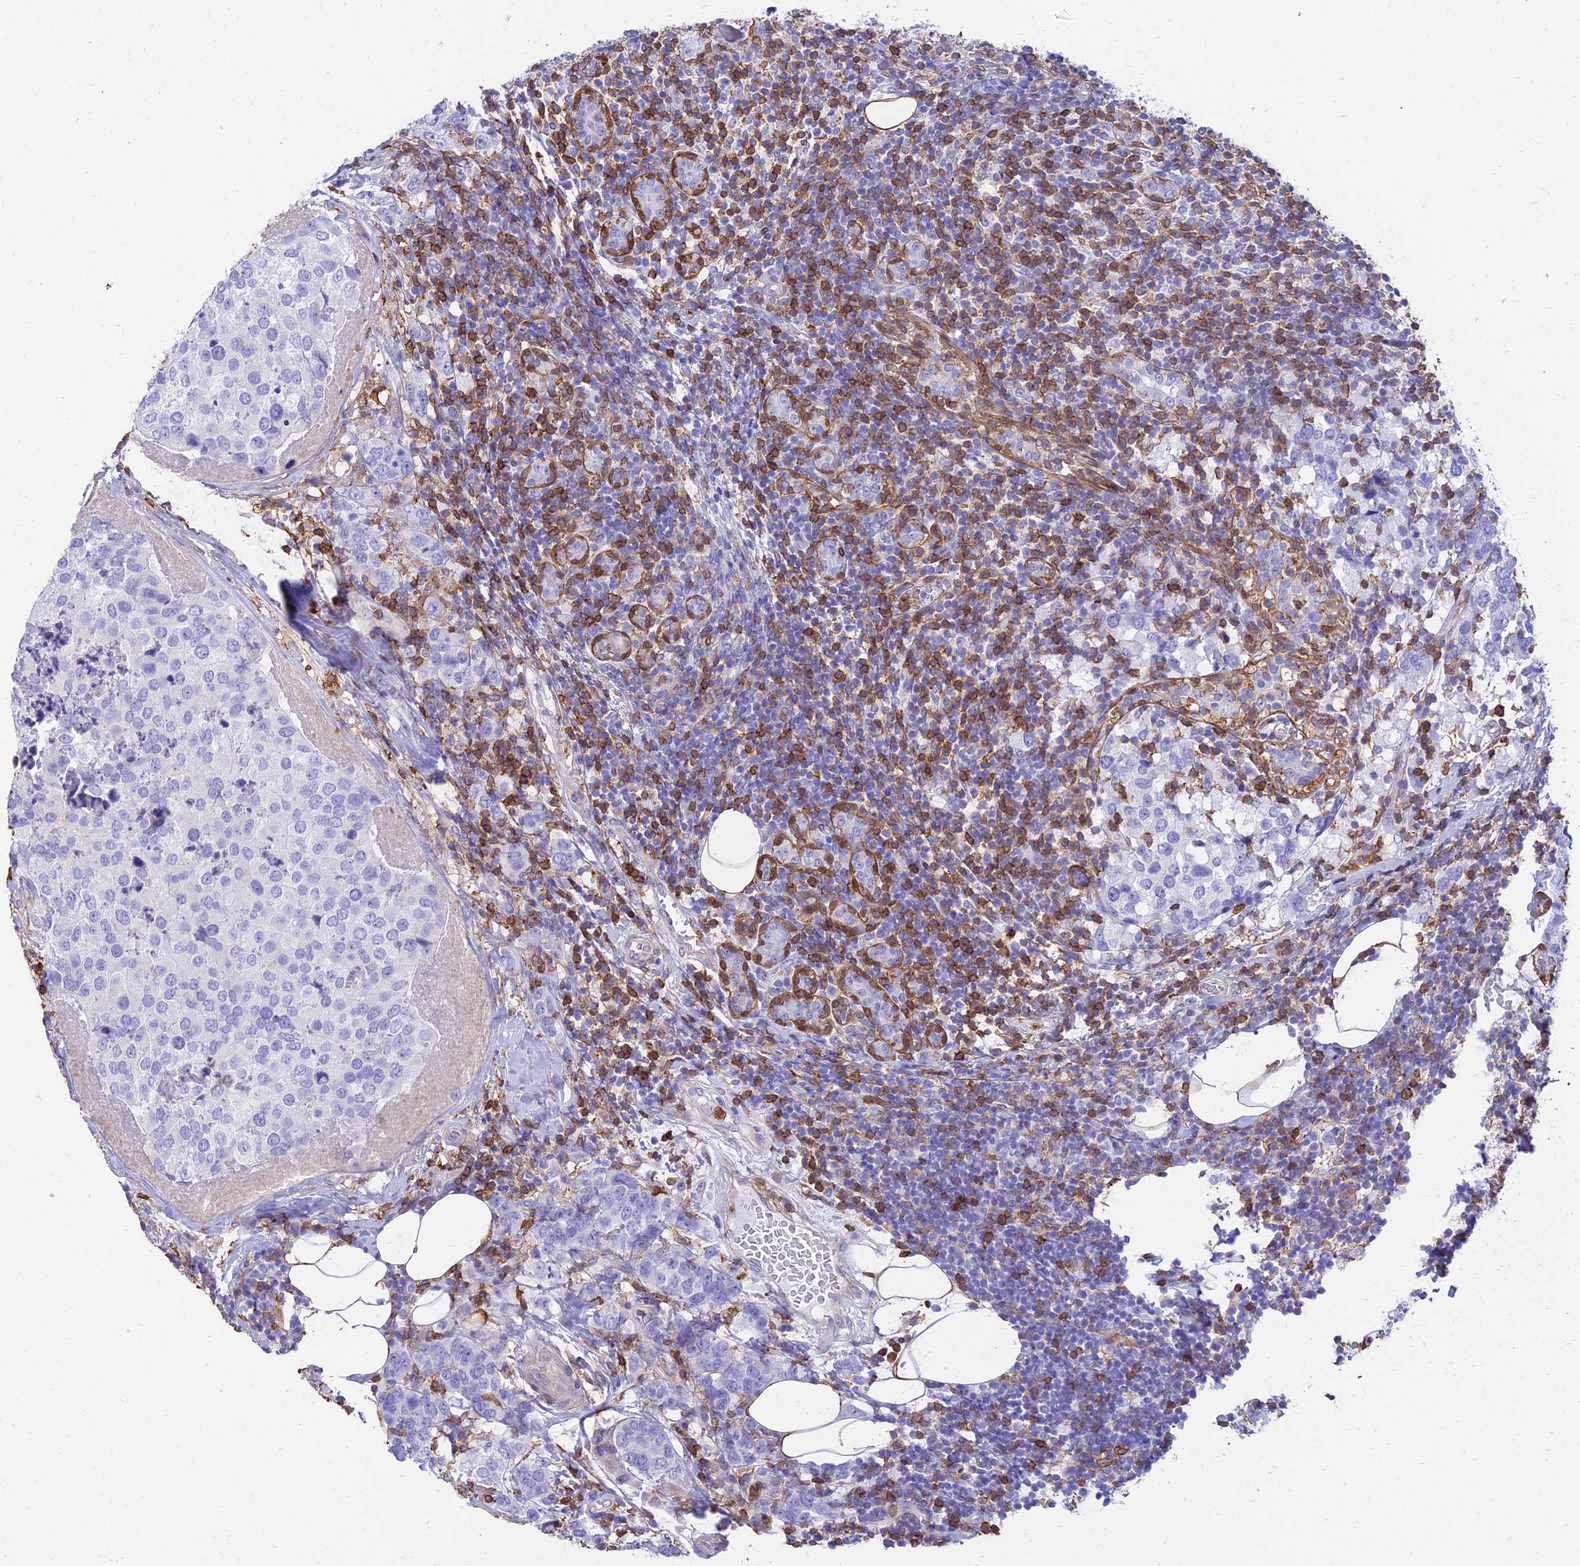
{"staining": {"intensity": "negative", "quantity": "none", "location": "none"}, "tissue": "breast cancer", "cell_type": "Tumor cells", "image_type": "cancer", "snomed": [{"axis": "morphology", "description": "Lobular carcinoma"}, {"axis": "topography", "description": "Breast"}], "caption": "Immunohistochemical staining of human breast cancer exhibits no significant staining in tumor cells.", "gene": "SREK1IP1", "patient": {"sex": "female", "age": 59}}